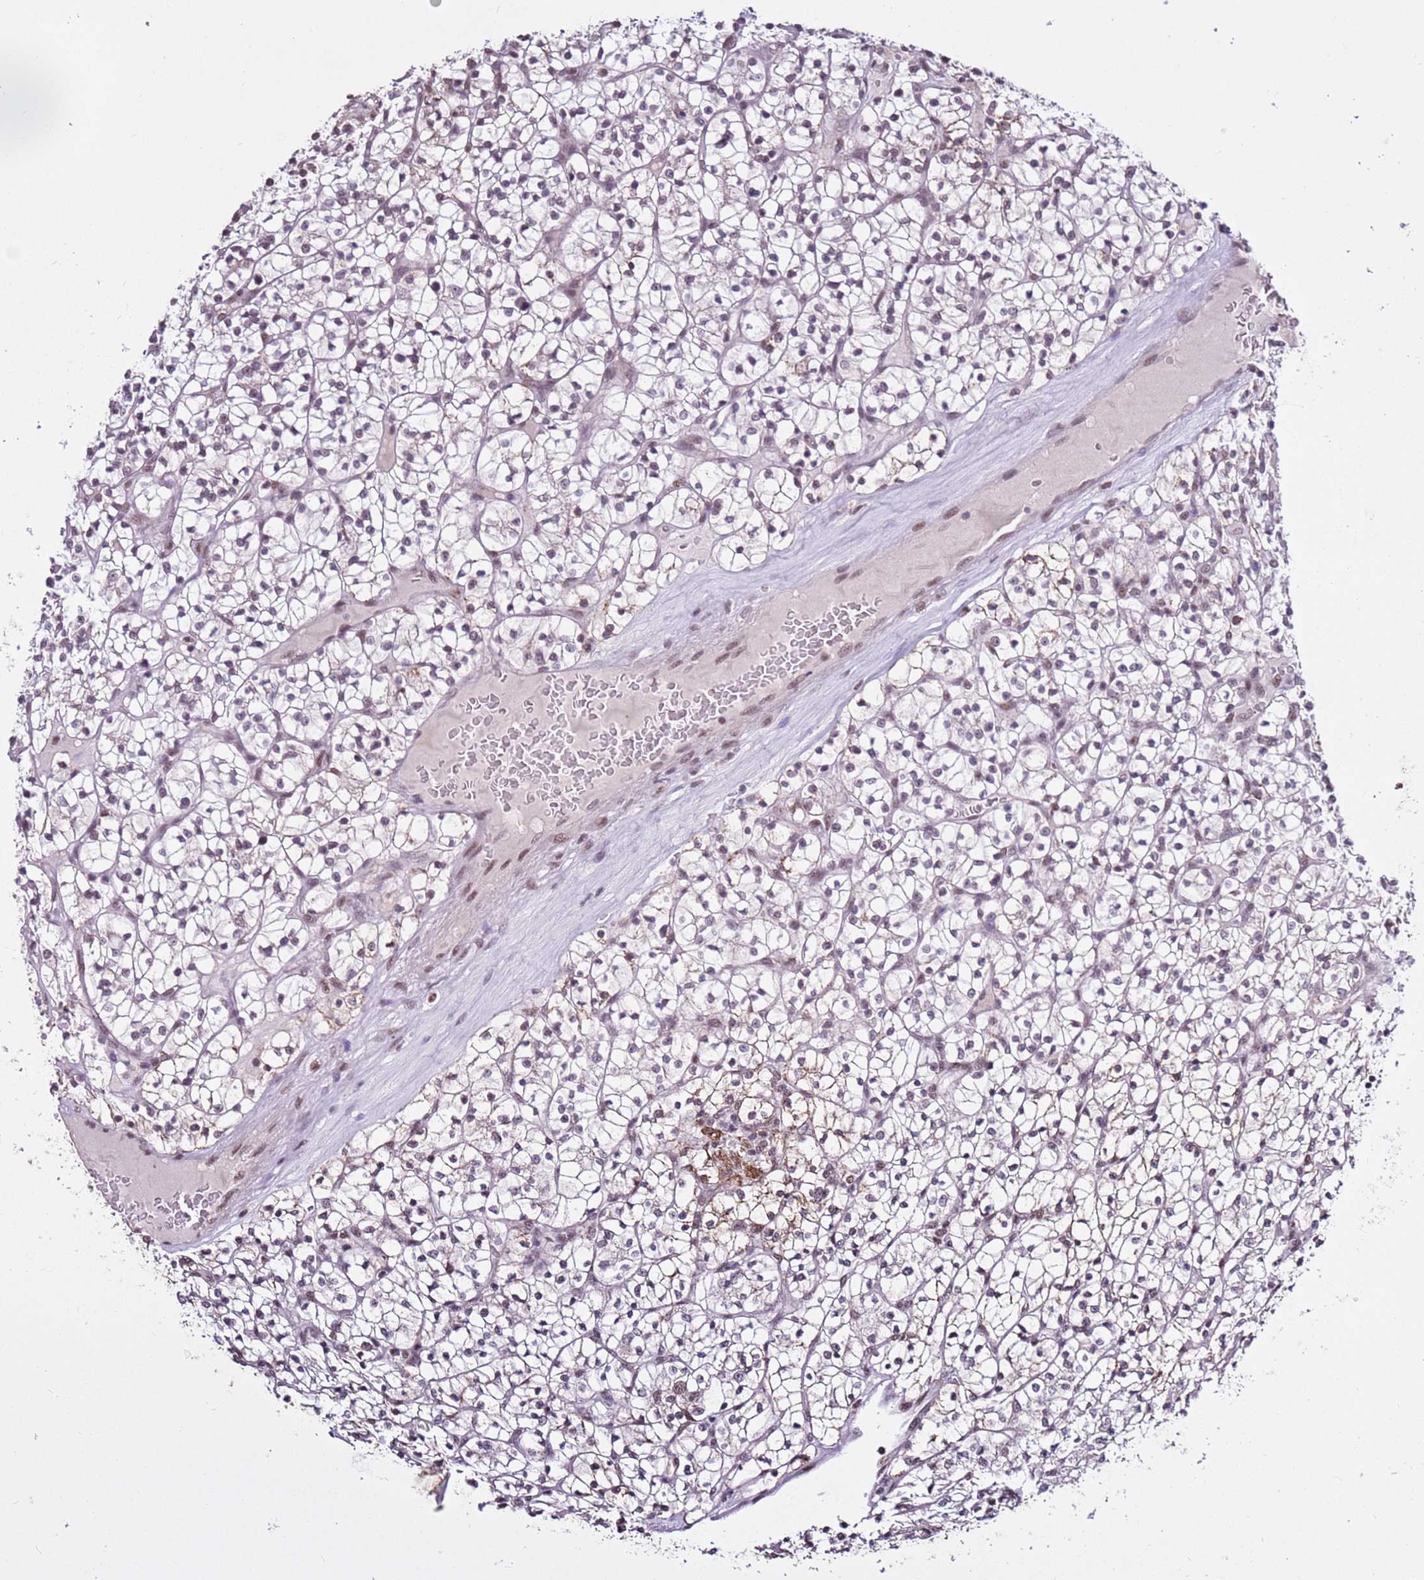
{"staining": {"intensity": "weak", "quantity": "25%-75%", "location": "nuclear"}, "tissue": "renal cancer", "cell_type": "Tumor cells", "image_type": "cancer", "snomed": [{"axis": "morphology", "description": "Adenocarcinoma, NOS"}, {"axis": "topography", "description": "Kidney"}], "caption": "Weak nuclear expression is identified in approximately 25%-75% of tumor cells in renal cancer. (DAB (3,3'-diaminobenzidine) IHC, brown staining for protein, blue staining for nuclei).", "gene": "AKAP8L", "patient": {"sex": "female", "age": 64}}